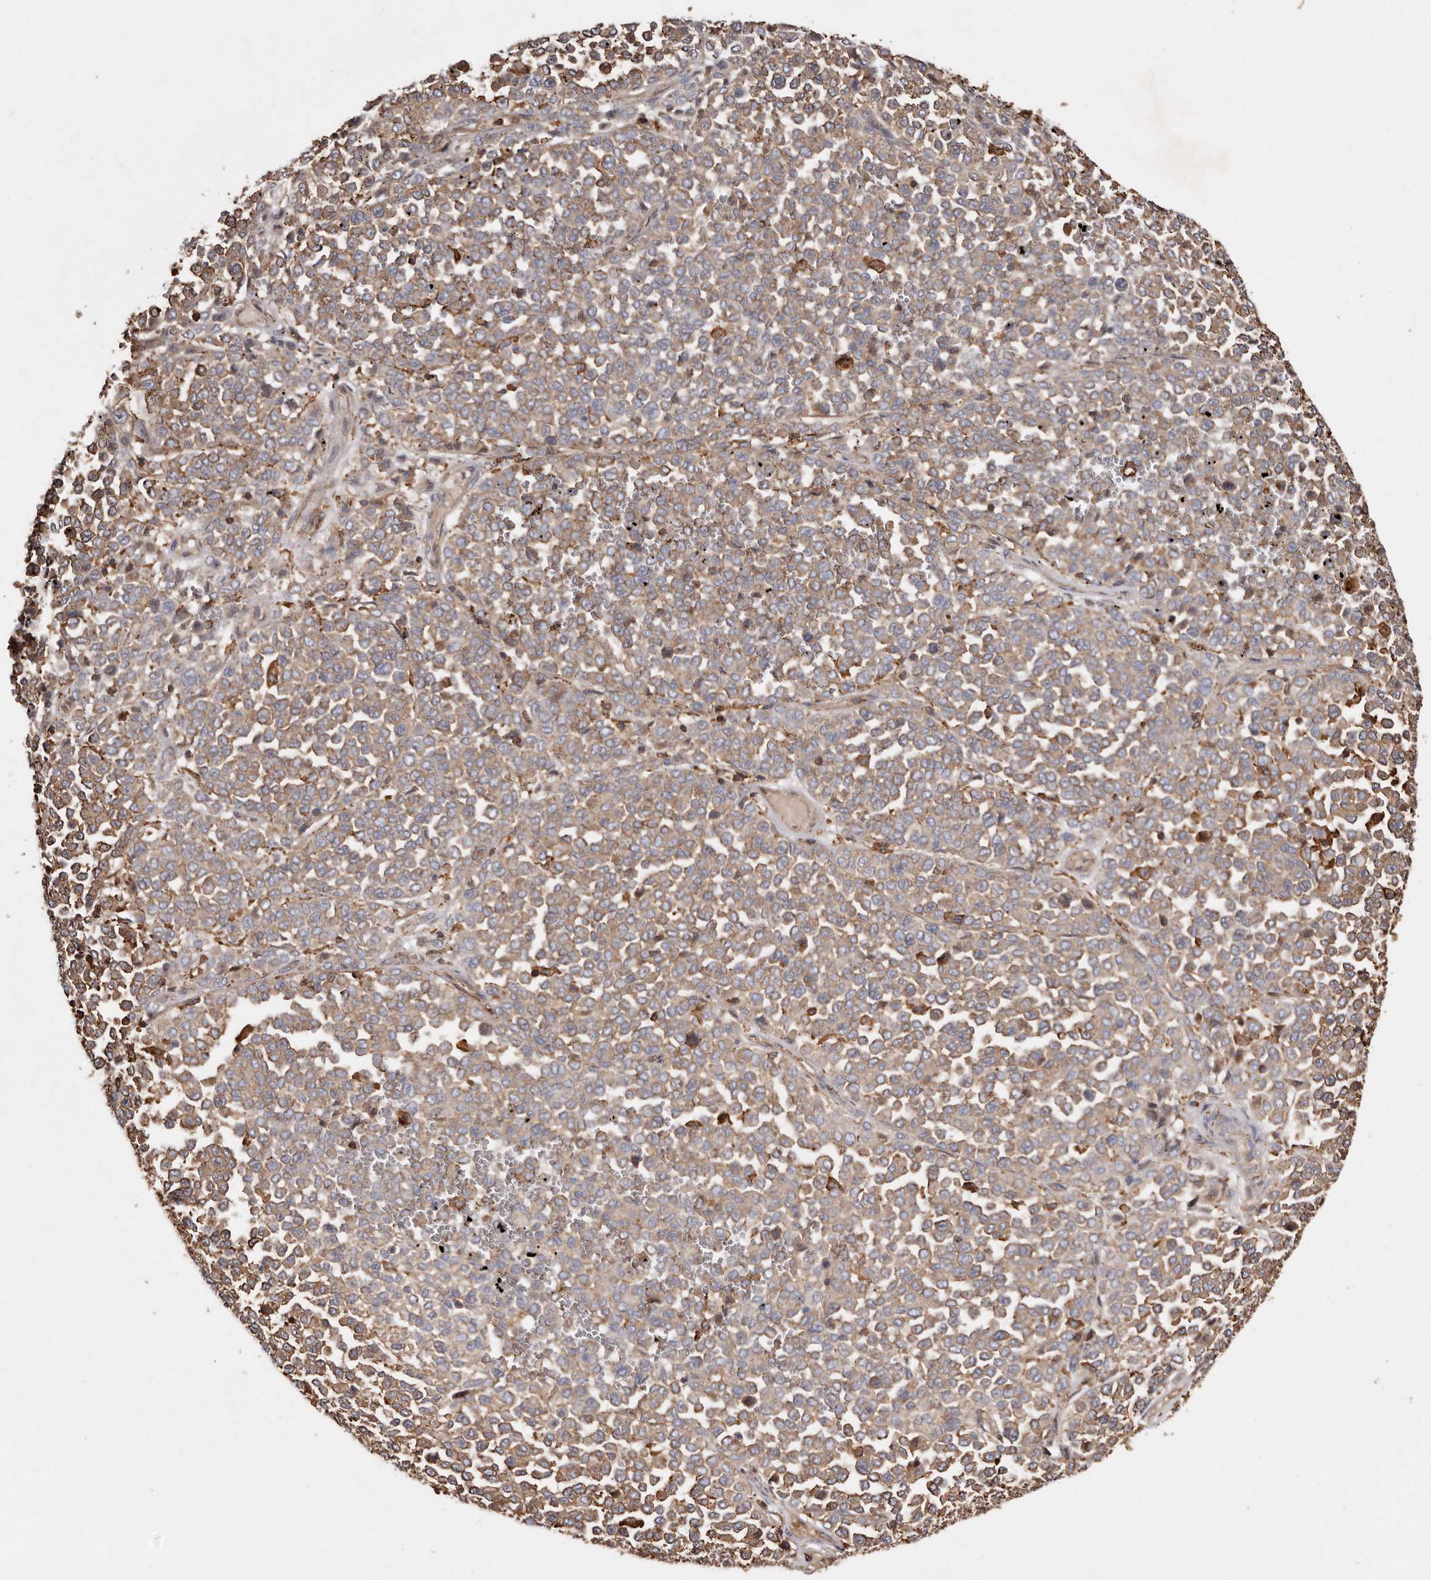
{"staining": {"intensity": "moderate", "quantity": ">75%", "location": "cytoplasmic/membranous"}, "tissue": "melanoma", "cell_type": "Tumor cells", "image_type": "cancer", "snomed": [{"axis": "morphology", "description": "Malignant melanoma, Metastatic site"}, {"axis": "topography", "description": "Pancreas"}], "caption": "Immunohistochemistry (IHC) of malignant melanoma (metastatic site) reveals medium levels of moderate cytoplasmic/membranous expression in about >75% of tumor cells. Immunohistochemistry stains the protein in brown and the nuclei are stained blue.", "gene": "COQ8B", "patient": {"sex": "female", "age": 30}}